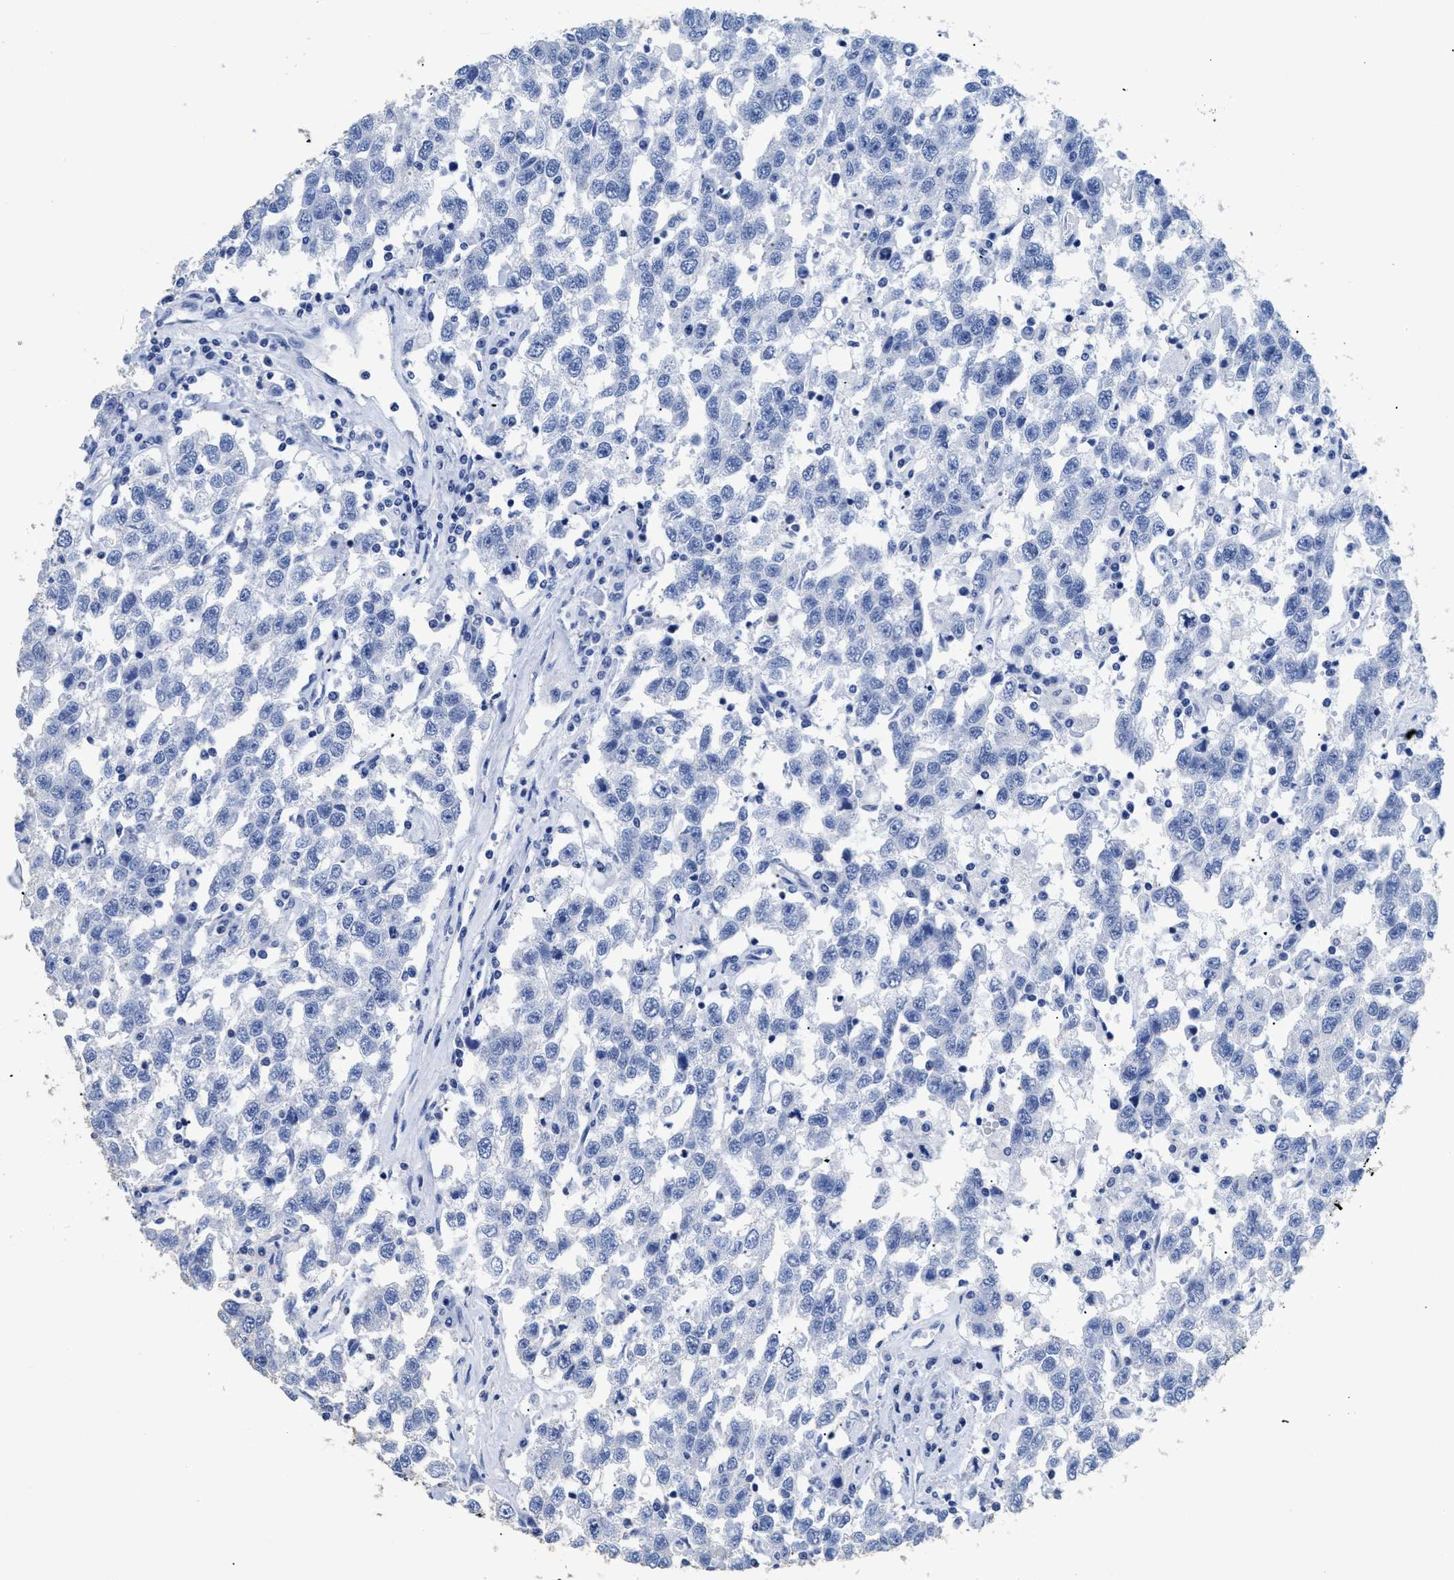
{"staining": {"intensity": "negative", "quantity": "none", "location": "none"}, "tissue": "testis cancer", "cell_type": "Tumor cells", "image_type": "cancer", "snomed": [{"axis": "morphology", "description": "Seminoma, NOS"}, {"axis": "topography", "description": "Testis"}], "caption": "Immunohistochemical staining of human testis cancer exhibits no significant positivity in tumor cells. (Immunohistochemistry (ihc), brightfield microscopy, high magnification).", "gene": "DLC1", "patient": {"sex": "male", "age": 41}}